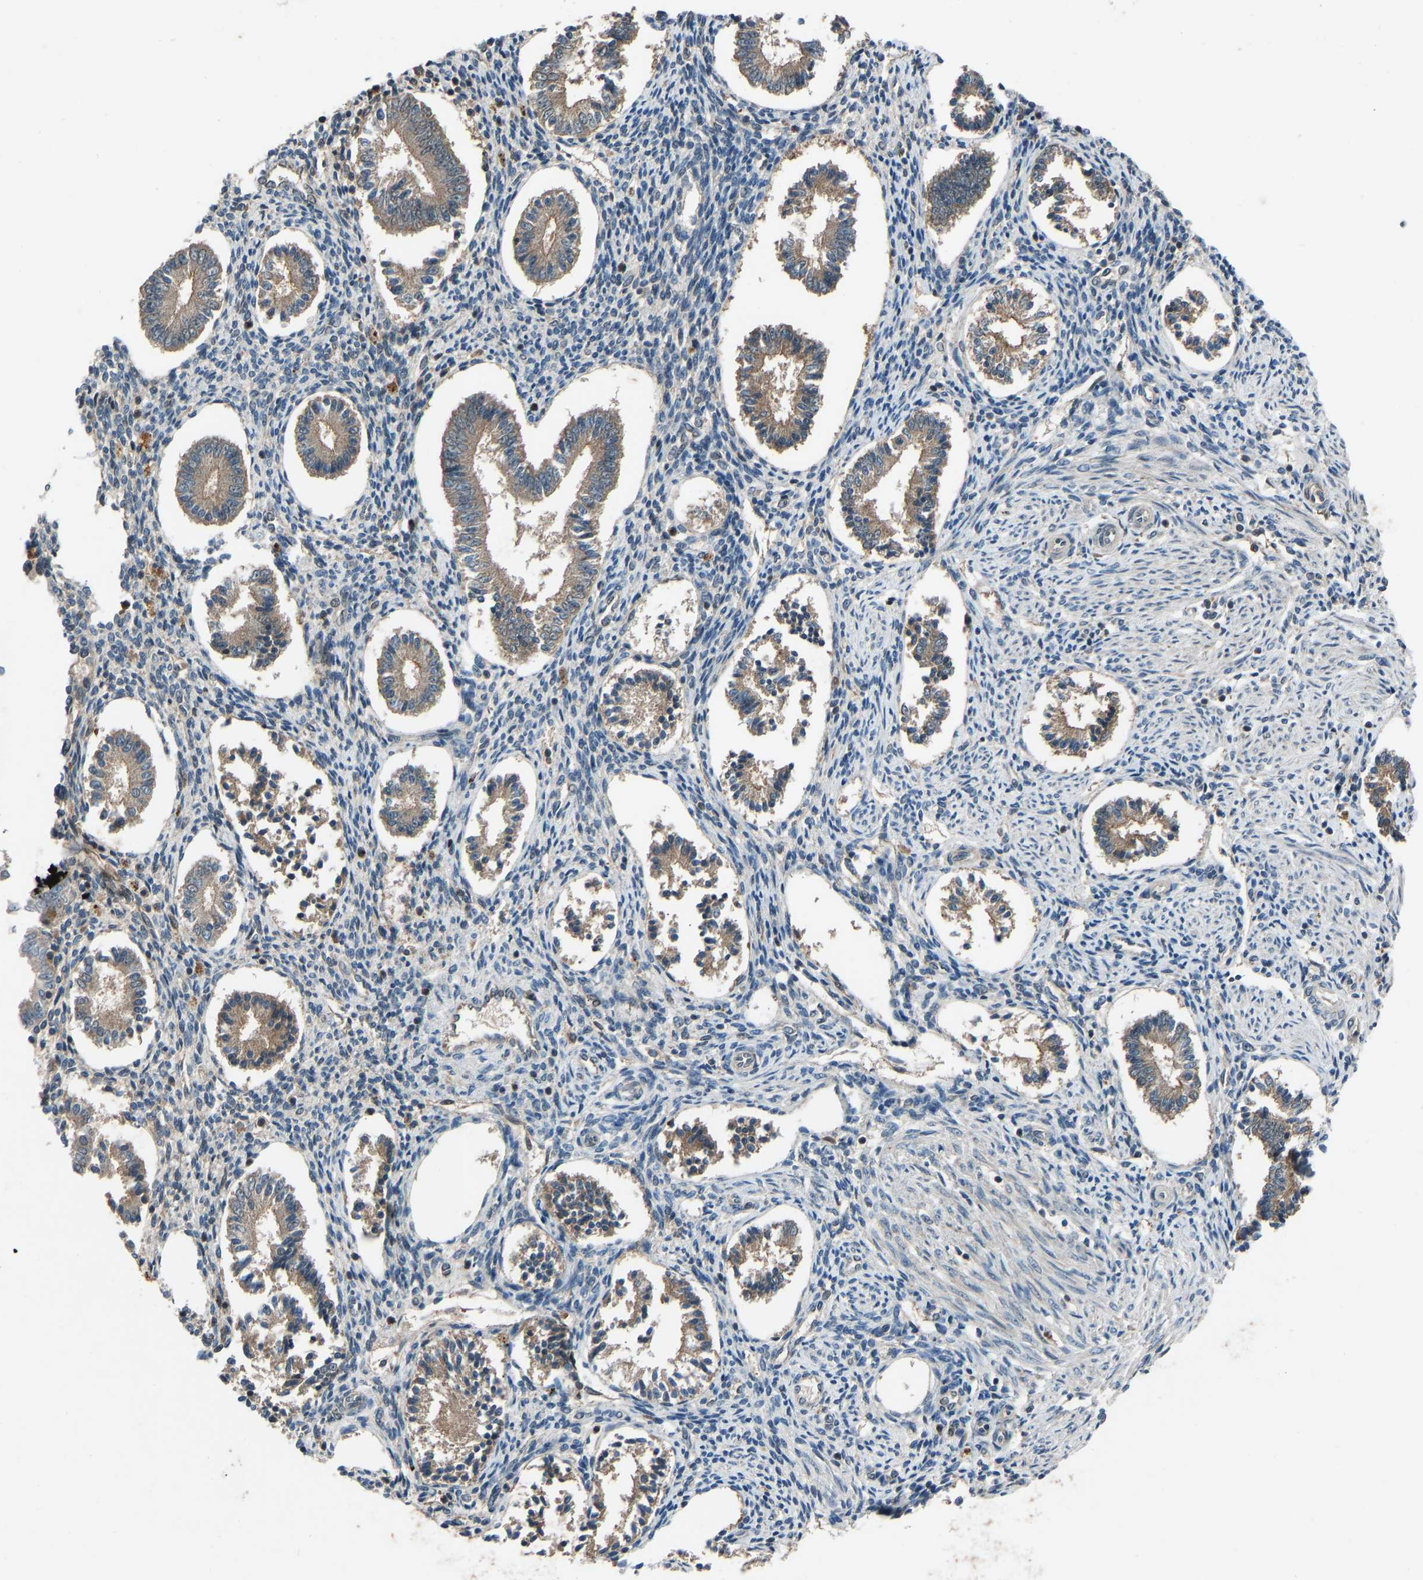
{"staining": {"intensity": "weak", "quantity": "25%-75%", "location": "cytoplasmic/membranous"}, "tissue": "endometrium", "cell_type": "Cells in endometrial stroma", "image_type": "normal", "snomed": [{"axis": "morphology", "description": "Normal tissue, NOS"}, {"axis": "topography", "description": "Endometrium"}], "caption": "Protein staining of unremarkable endometrium demonstrates weak cytoplasmic/membranous staining in about 25%-75% of cells in endometrial stroma.", "gene": "SLC43A1", "patient": {"sex": "female", "age": 42}}